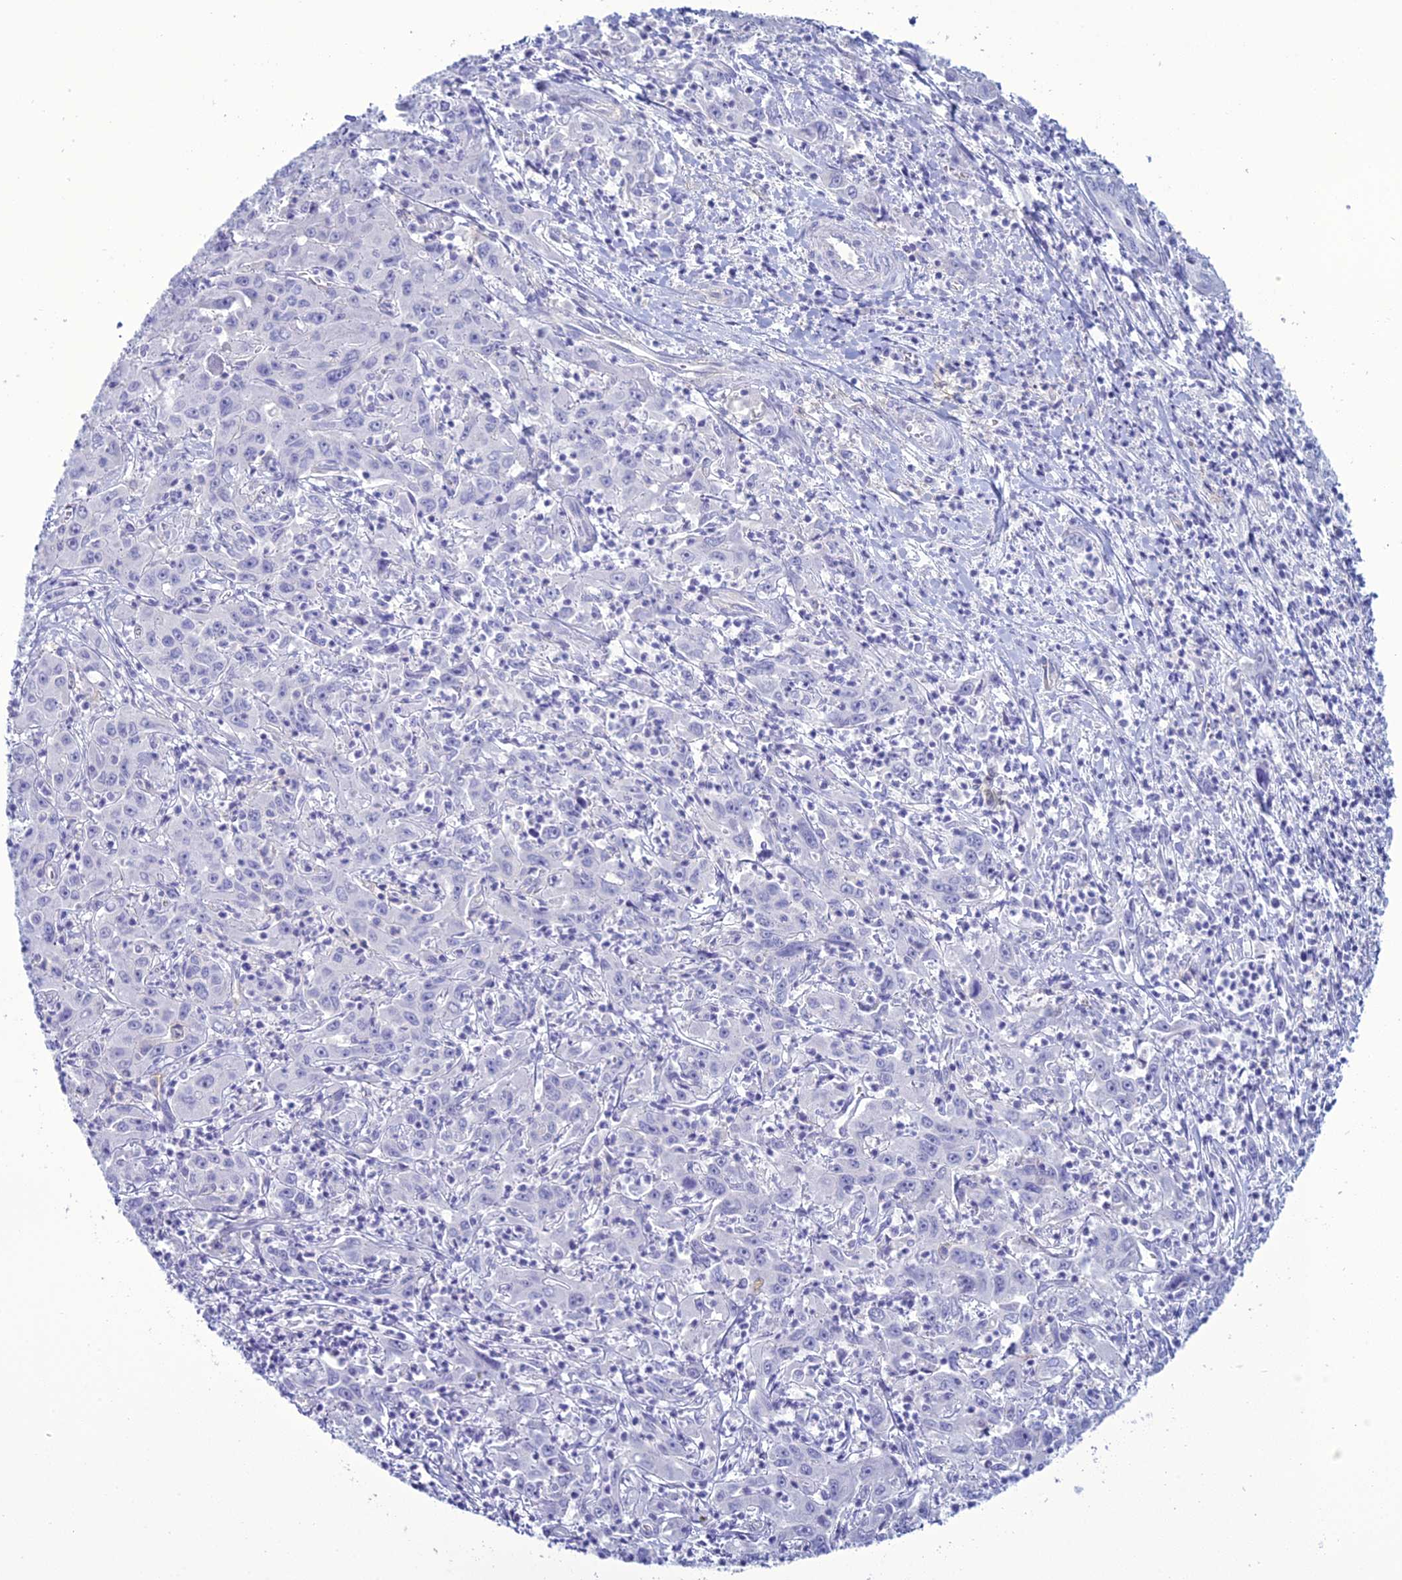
{"staining": {"intensity": "negative", "quantity": "none", "location": "none"}, "tissue": "liver cancer", "cell_type": "Tumor cells", "image_type": "cancer", "snomed": [{"axis": "morphology", "description": "Carcinoma, Hepatocellular, NOS"}, {"axis": "topography", "description": "Liver"}], "caption": "This is a photomicrograph of immunohistochemistry (IHC) staining of liver cancer (hepatocellular carcinoma), which shows no staining in tumor cells.", "gene": "ACE", "patient": {"sex": "male", "age": 63}}